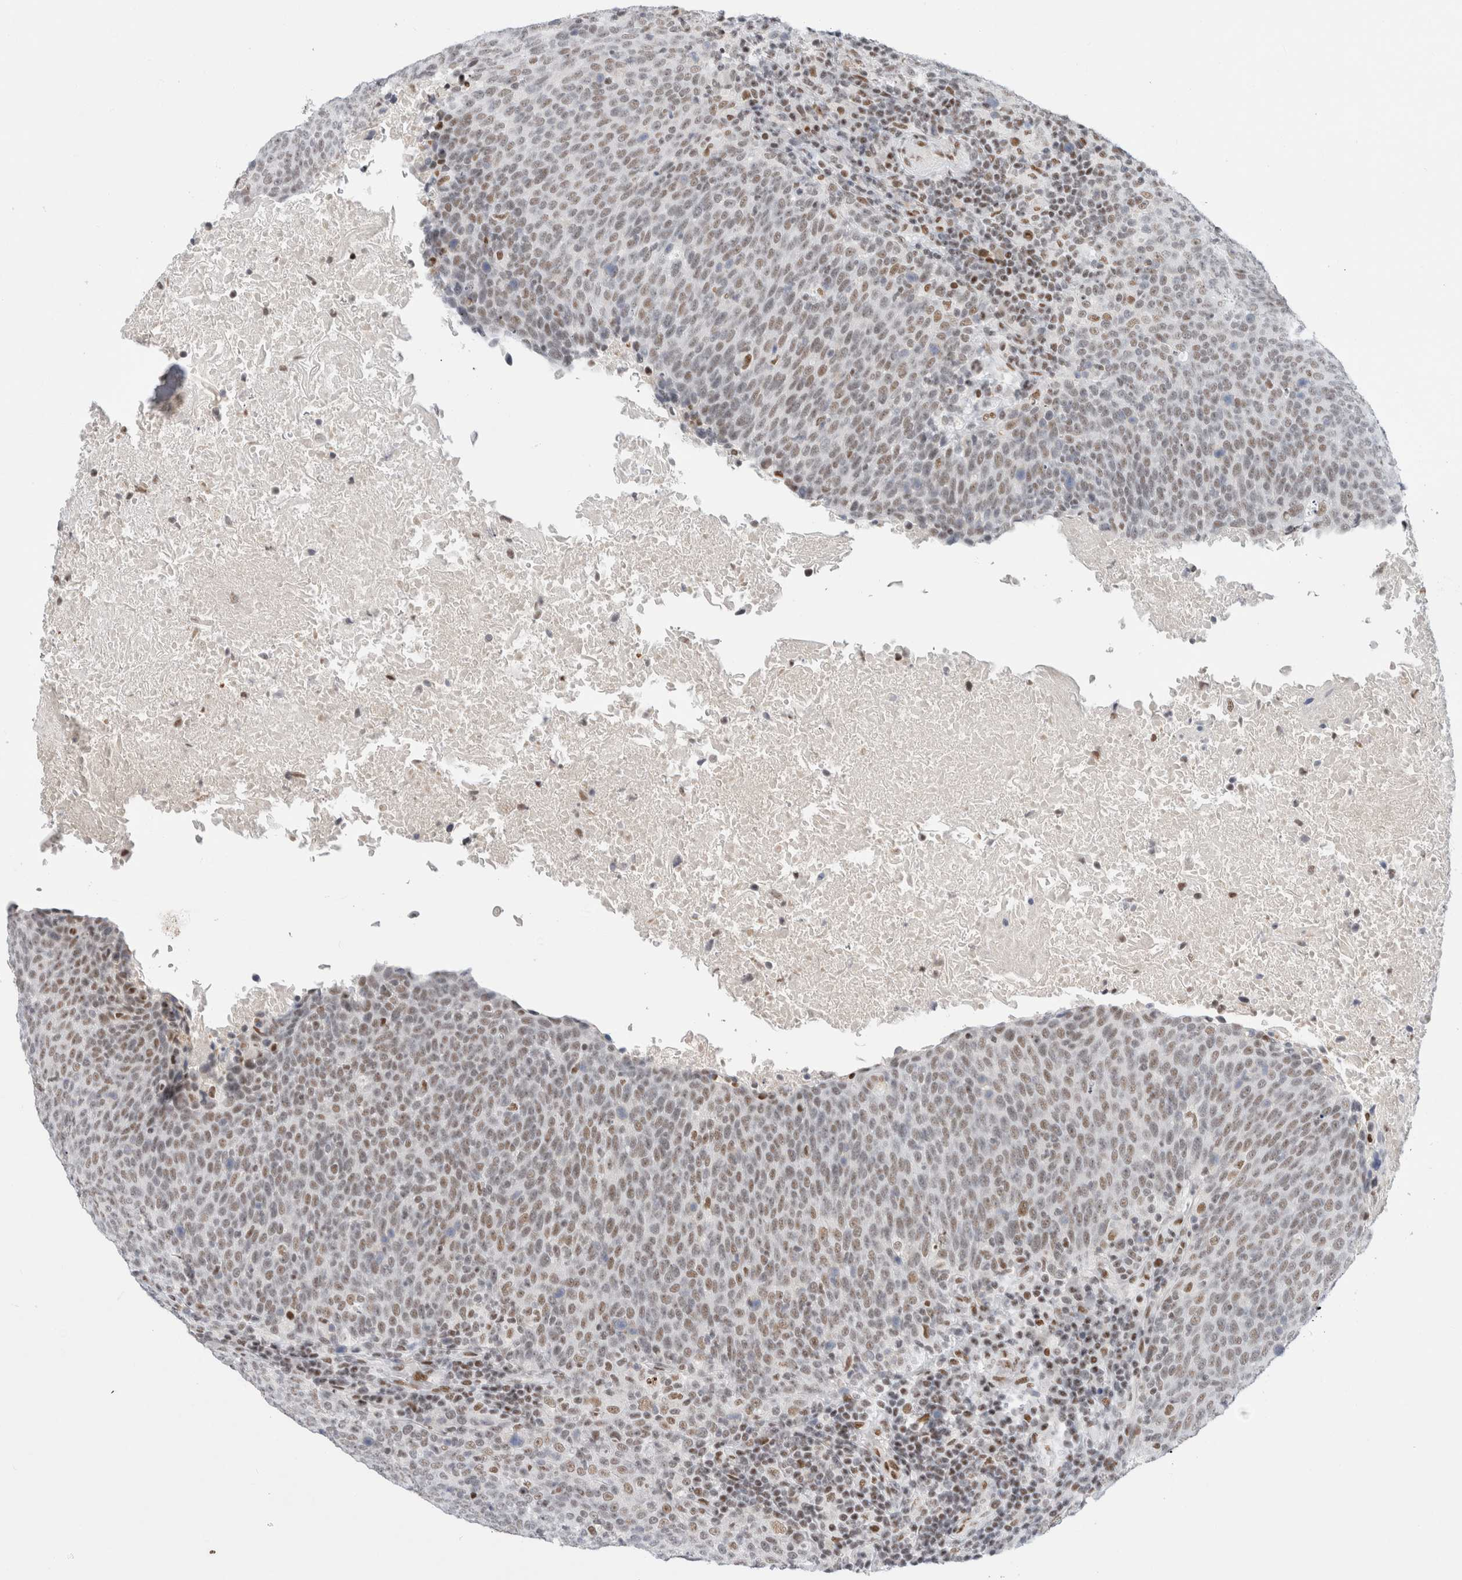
{"staining": {"intensity": "moderate", "quantity": ">75%", "location": "nuclear"}, "tissue": "head and neck cancer", "cell_type": "Tumor cells", "image_type": "cancer", "snomed": [{"axis": "morphology", "description": "Squamous cell carcinoma, NOS"}, {"axis": "morphology", "description": "Squamous cell carcinoma, metastatic, NOS"}, {"axis": "topography", "description": "Lymph node"}, {"axis": "topography", "description": "Head-Neck"}], "caption": "An image showing moderate nuclear expression in about >75% of tumor cells in squamous cell carcinoma (head and neck), as visualized by brown immunohistochemical staining.", "gene": "COPS7A", "patient": {"sex": "male", "age": 62}}